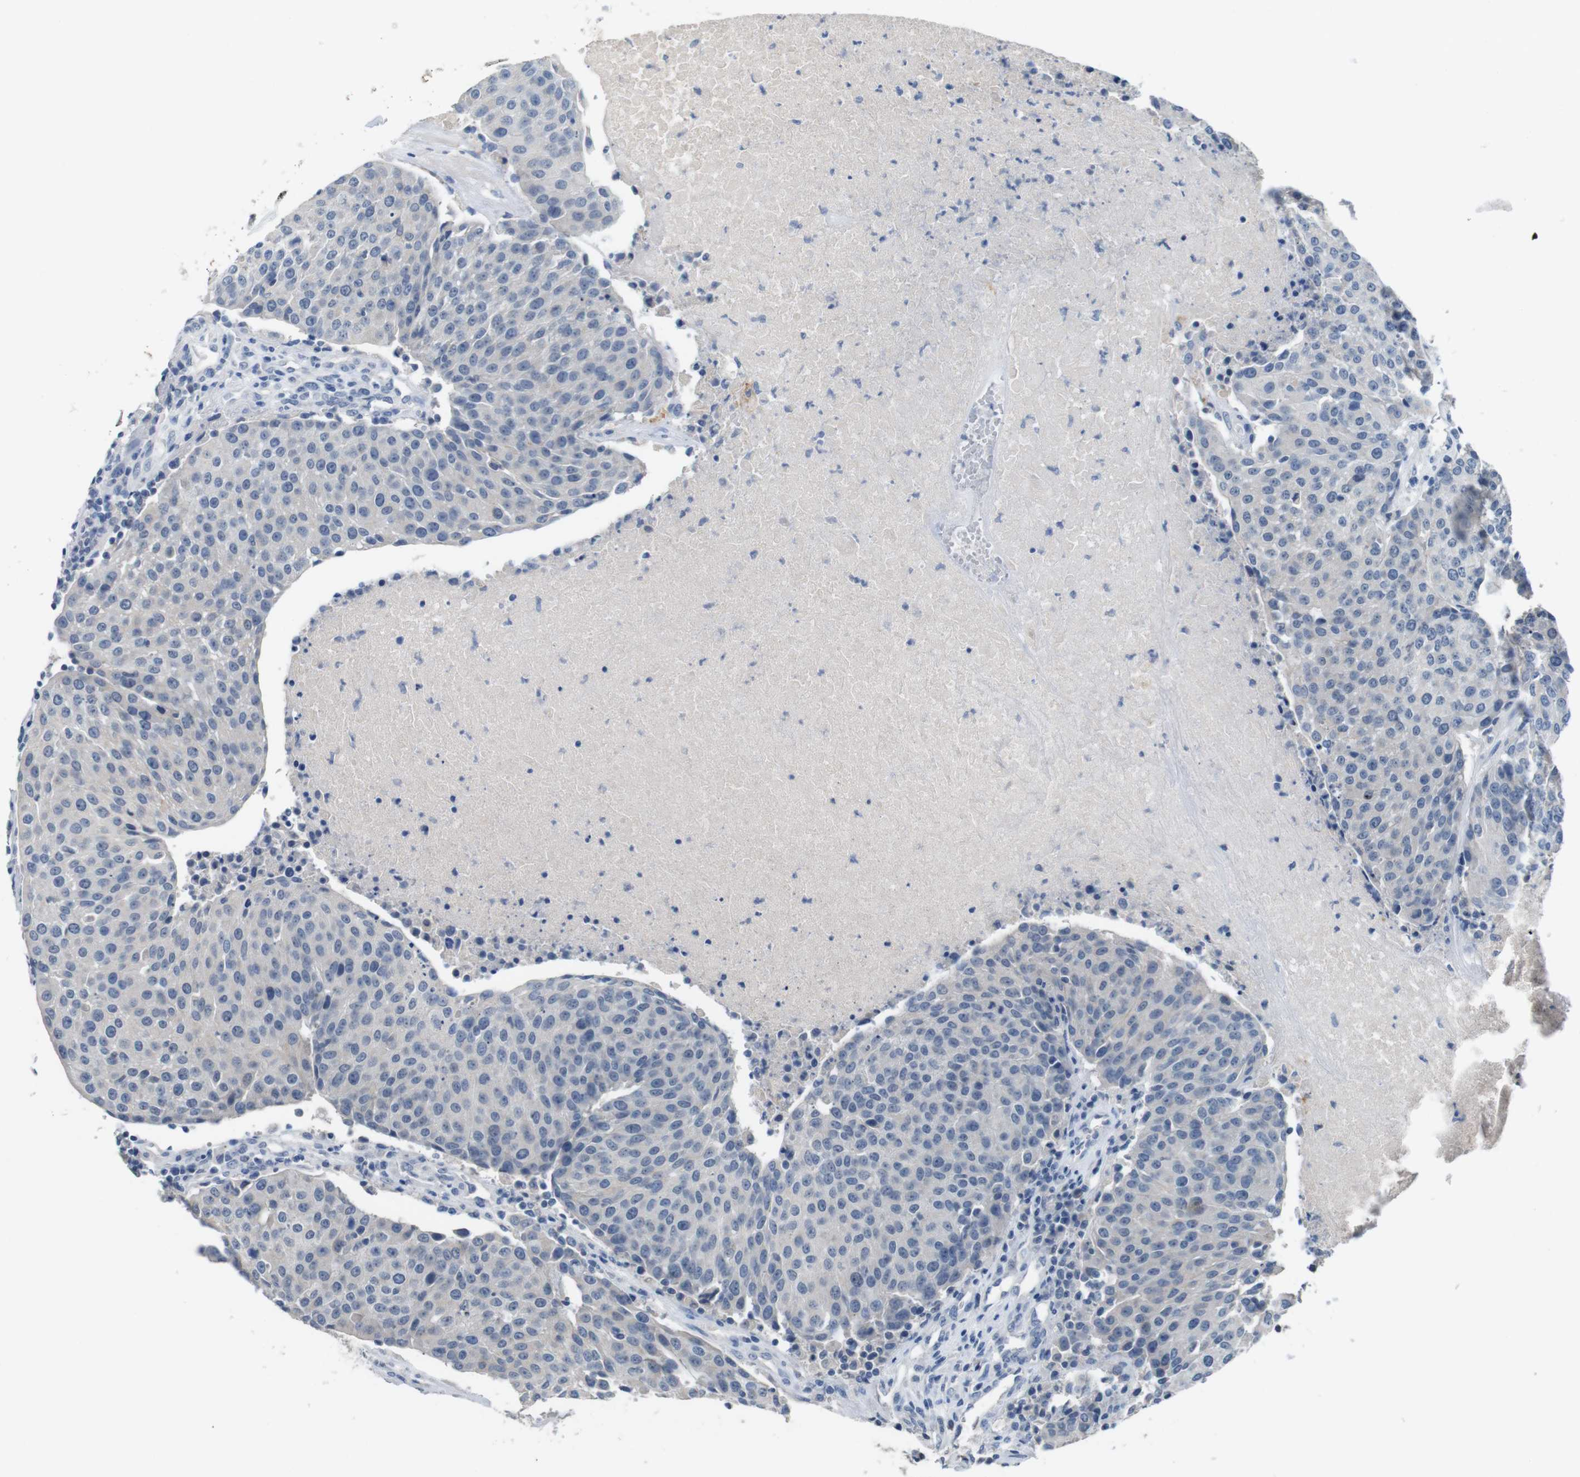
{"staining": {"intensity": "negative", "quantity": "none", "location": "none"}, "tissue": "urothelial cancer", "cell_type": "Tumor cells", "image_type": "cancer", "snomed": [{"axis": "morphology", "description": "Urothelial carcinoma, High grade"}, {"axis": "topography", "description": "Urinary bladder"}], "caption": "Human high-grade urothelial carcinoma stained for a protein using immunohistochemistry shows no staining in tumor cells.", "gene": "SLC2A8", "patient": {"sex": "female", "age": 85}}